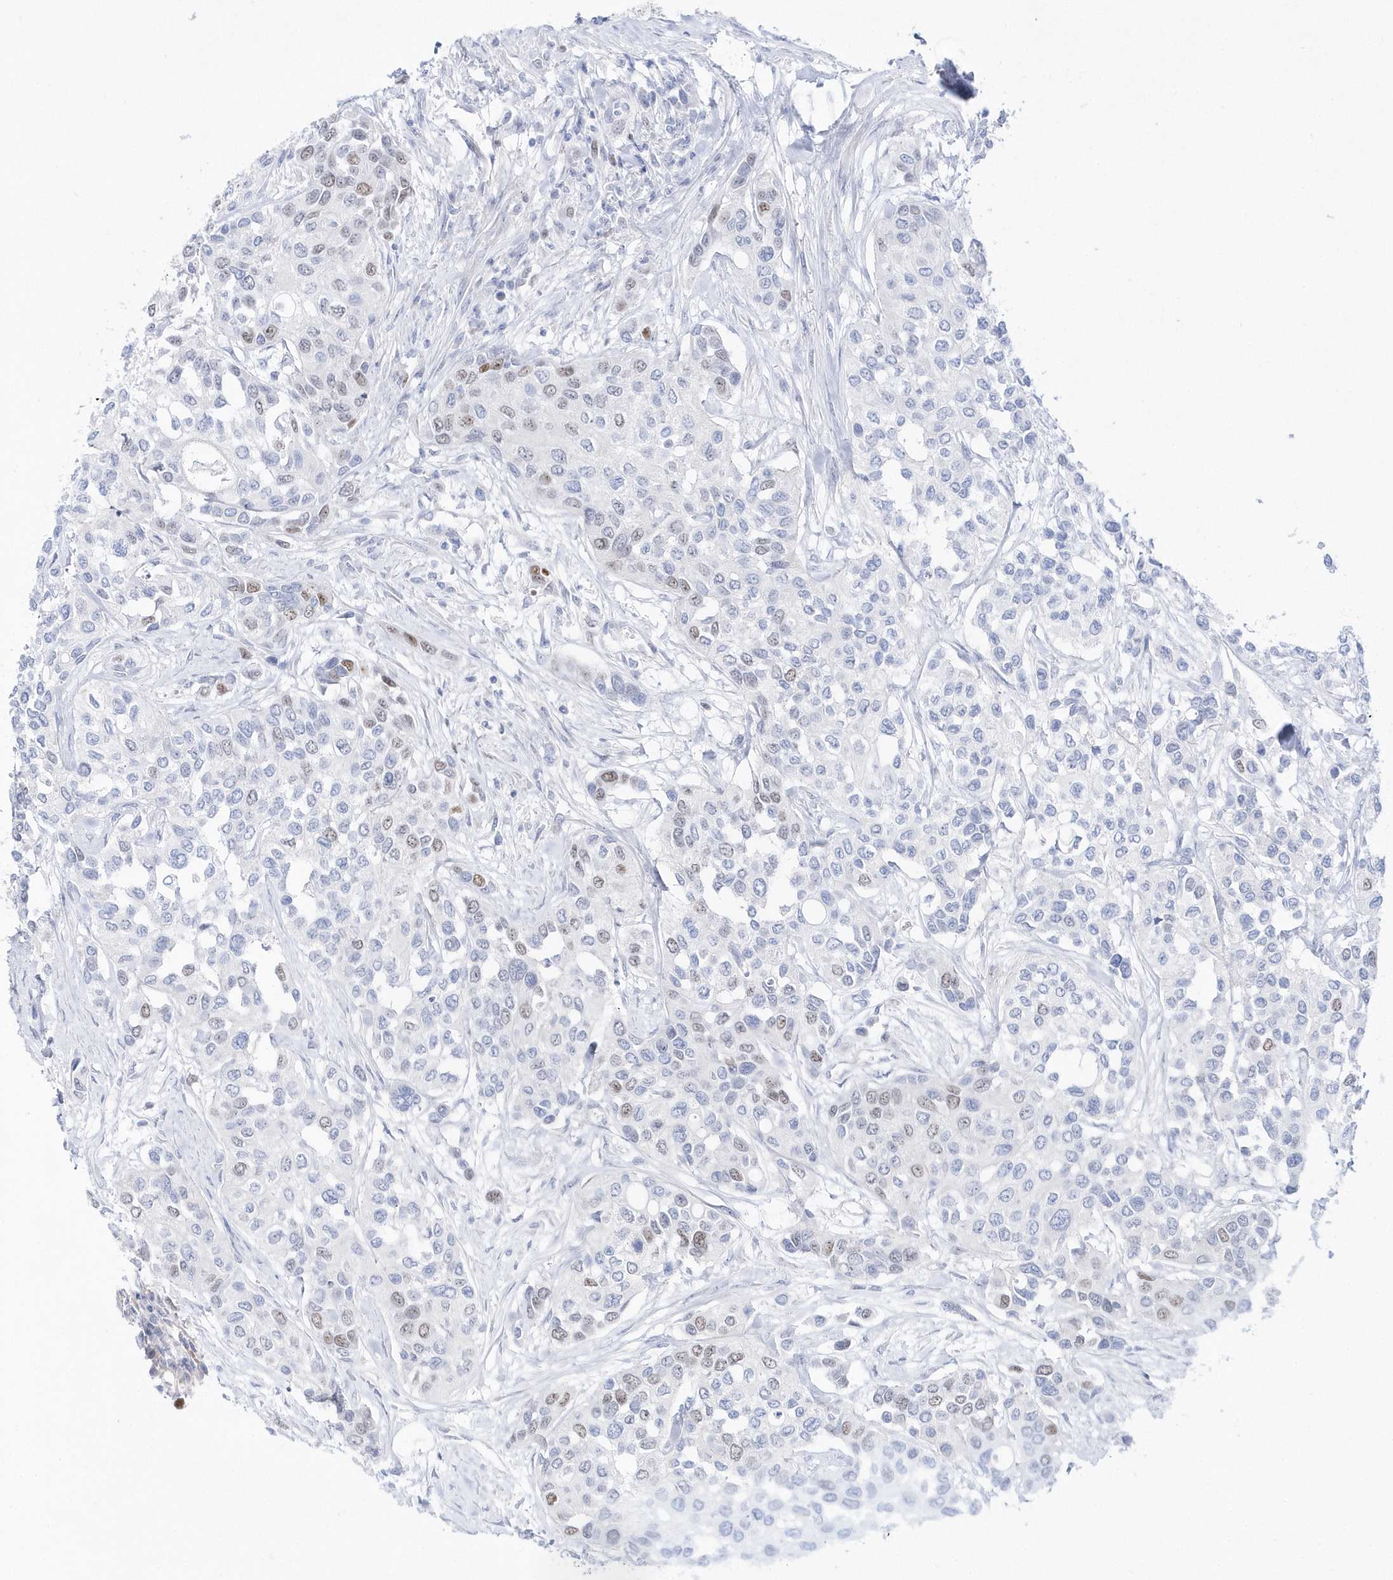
{"staining": {"intensity": "moderate", "quantity": "<25%", "location": "nuclear"}, "tissue": "urothelial cancer", "cell_type": "Tumor cells", "image_type": "cancer", "snomed": [{"axis": "morphology", "description": "Normal tissue, NOS"}, {"axis": "morphology", "description": "Urothelial carcinoma, High grade"}, {"axis": "topography", "description": "Vascular tissue"}, {"axis": "topography", "description": "Urinary bladder"}], "caption": "IHC (DAB (3,3'-diaminobenzidine)) staining of high-grade urothelial carcinoma reveals moderate nuclear protein expression in approximately <25% of tumor cells.", "gene": "TMCO6", "patient": {"sex": "female", "age": 56}}